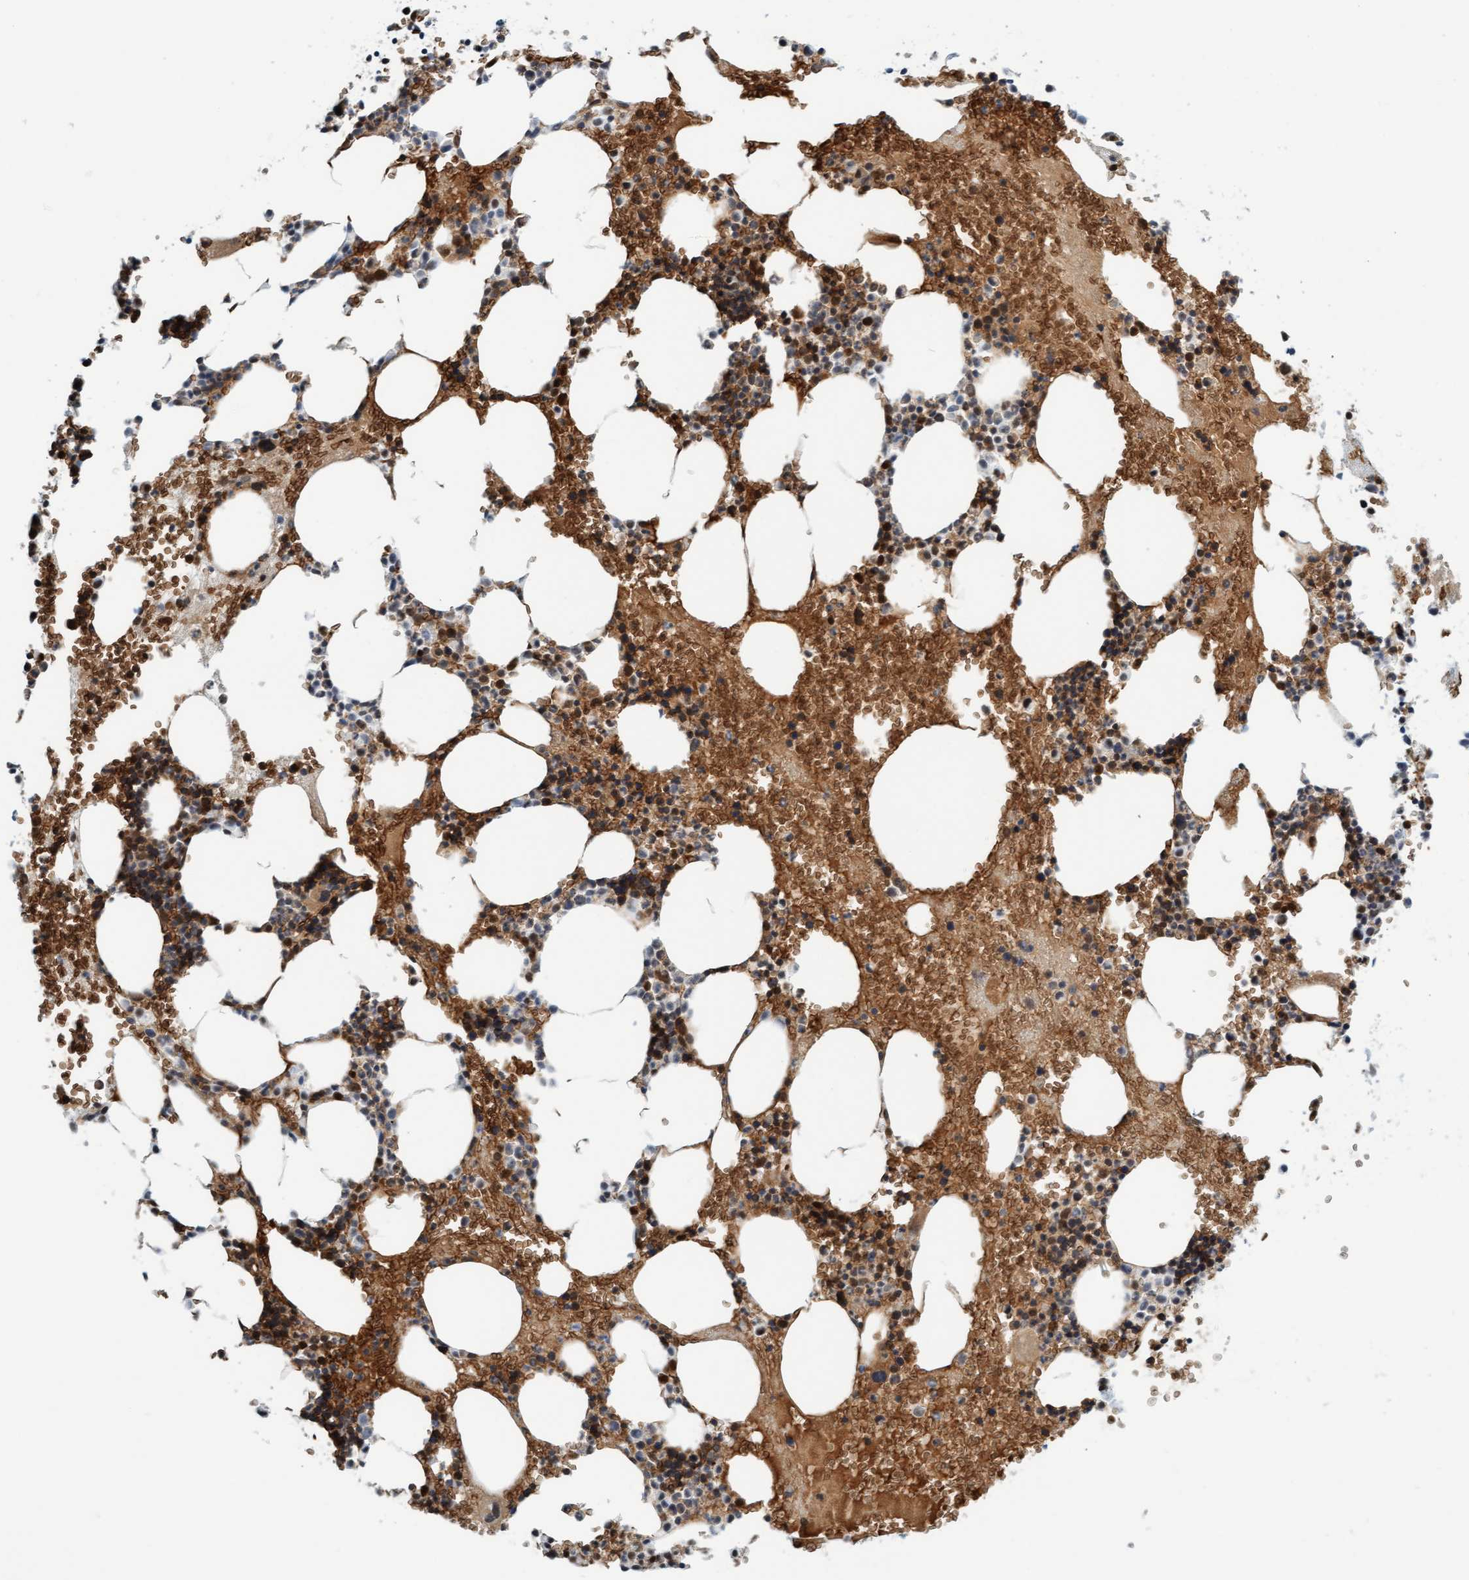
{"staining": {"intensity": "moderate", "quantity": "25%-75%", "location": "cytoplasmic/membranous,nuclear"}, "tissue": "bone marrow", "cell_type": "Hematopoietic cells", "image_type": "normal", "snomed": [{"axis": "morphology", "description": "Normal tissue, NOS"}, {"axis": "morphology", "description": "Inflammation, NOS"}, {"axis": "topography", "description": "Bone marrow"}], "caption": "There is medium levels of moderate cytoplasmic/membranous,nuclear positivity in hematopoietic cells of normal bone marrow, as demonstrated by immunohistochemical staining (brown color).", "gene": "EIF4EBP1", "patient": {"sex": "female", "age": 67}}